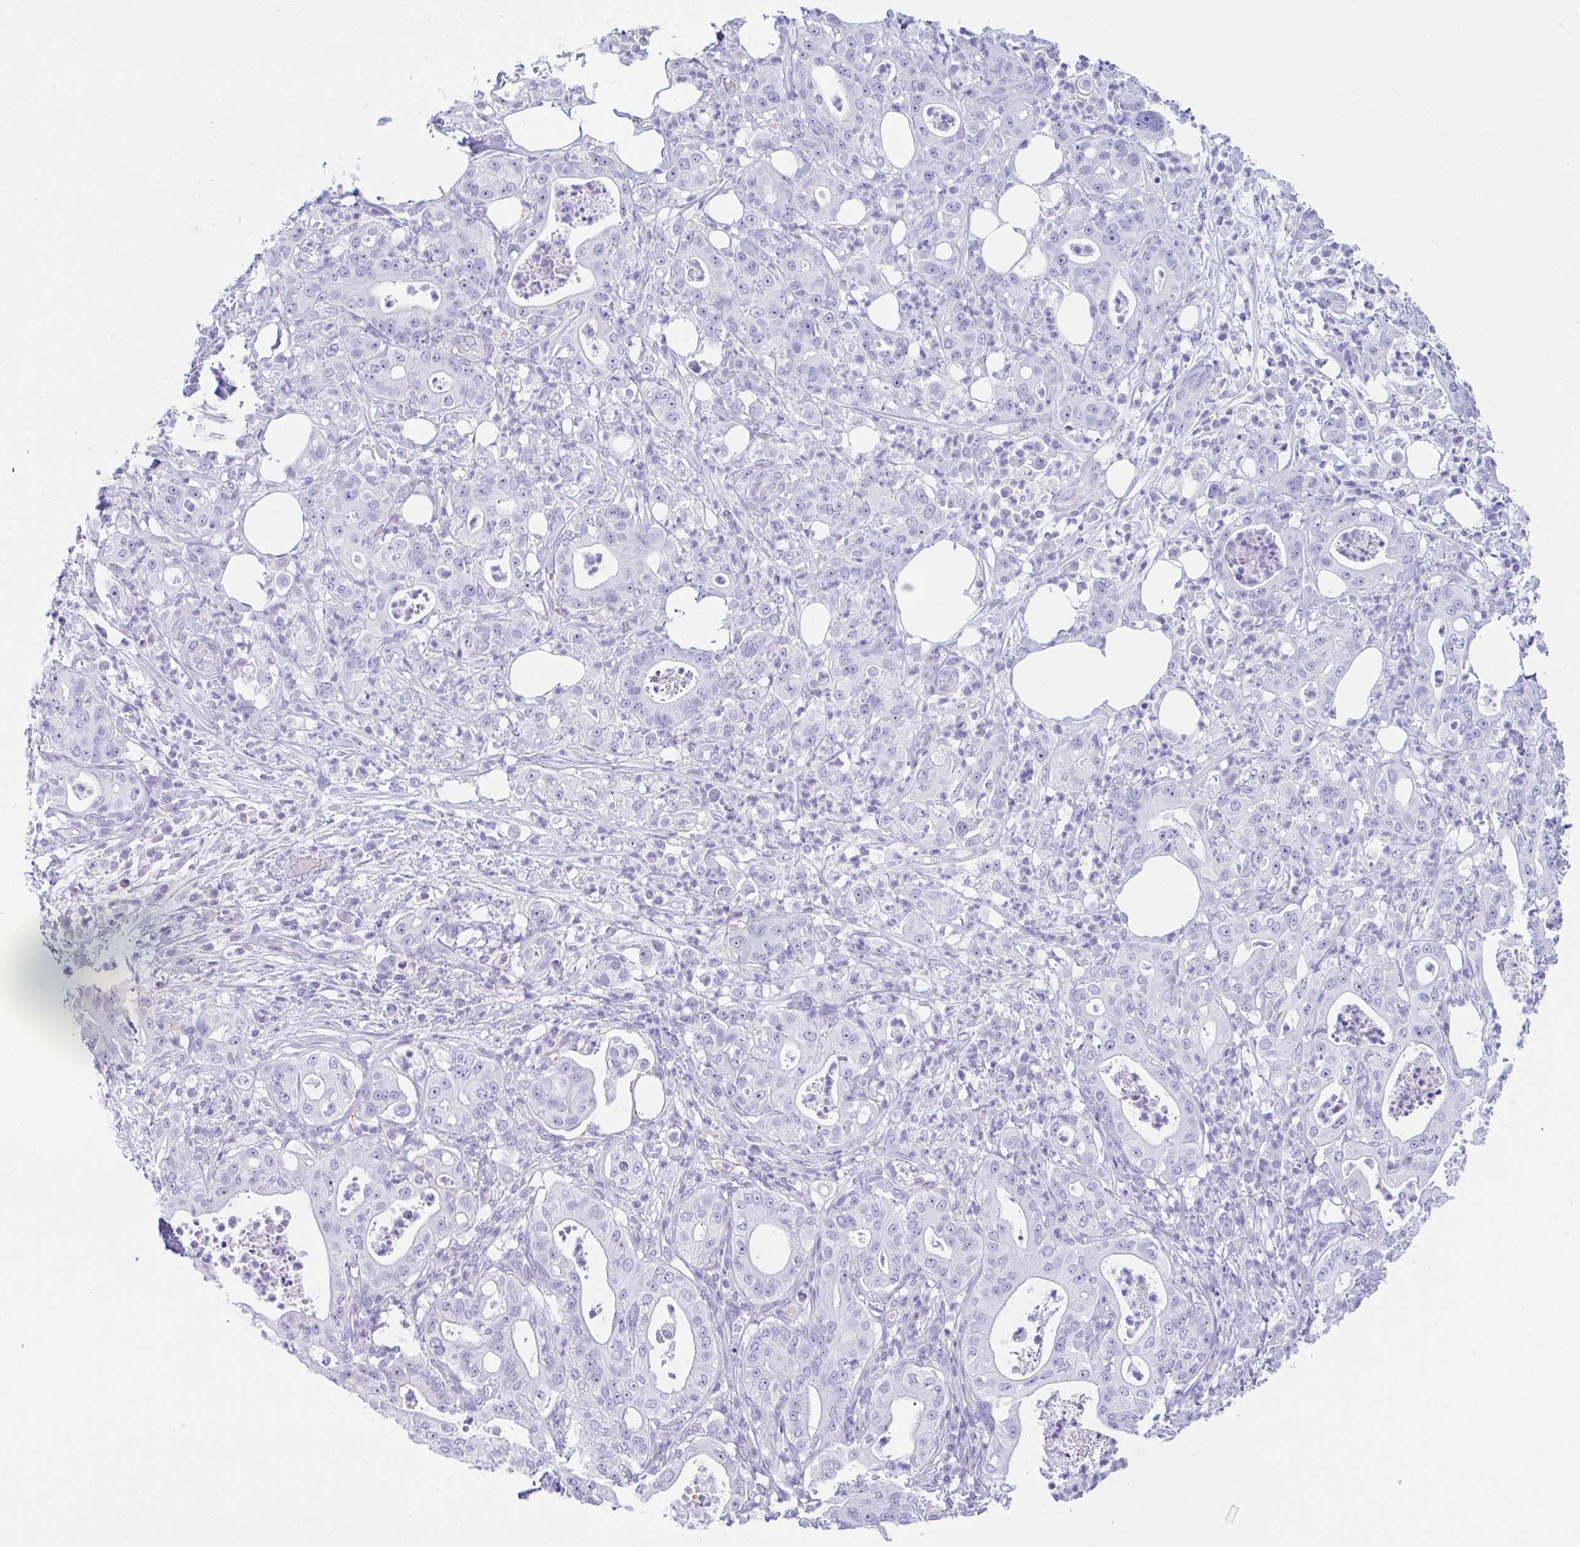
{"staining": {"intensity": "negative", "quantity": "none", "location": "none"}, "tissue": "pancreatic cancer", "cell_type": "Tumor cells", "image_type": "cancer", "snomed": [{"axis": "morphology", "description": "Adenocarcinoma, NOS"}, {"axis": "topography", "description": "Pancreas"}], "caption": "Micrograph shows no protein expression in tumor cells of pancreatic cancer tissue.", "gene": "NDUFAF8", "patient": {"sex": "male", "age": 71}}